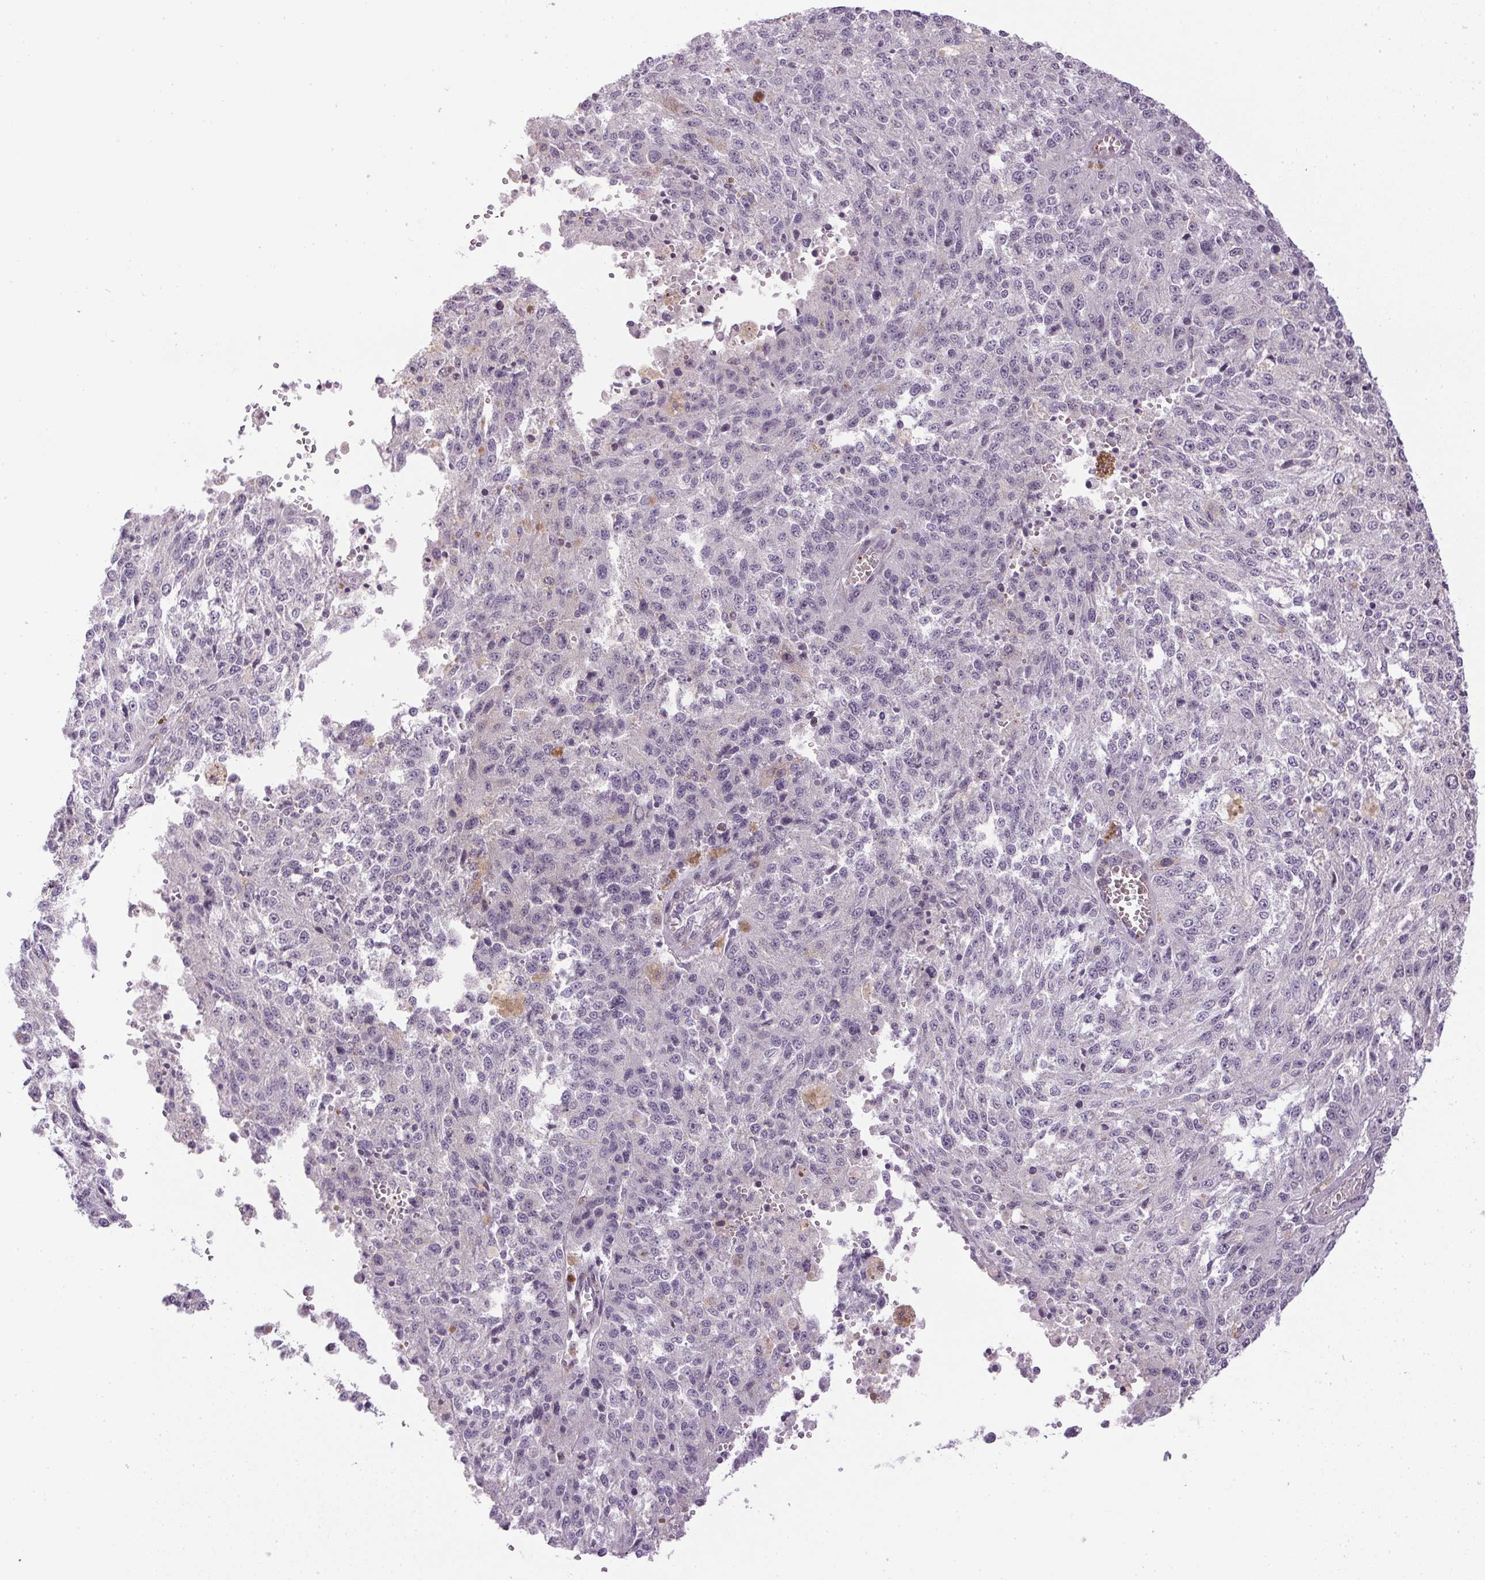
{"staining": {"intensity": "negative", "quantity": "none", "location": "none"}, "tissue": "melanoma", "cell_type": "Tumor cells", "image_type": "cancer", "snomed": [{"axis": "morphology", "description": "Malignant melanoma, Metastatic site"}, {"axis": "topography", "description": "Lymph node"}], "caption": "High magnification brightfield microscopy of melanoma stained with DAB (brown) and counterstained with hematoxylin (blue): tumor cells show no significant positivity.", "gene": "PRL", "patient": {"sex": "female", "age": 64}}